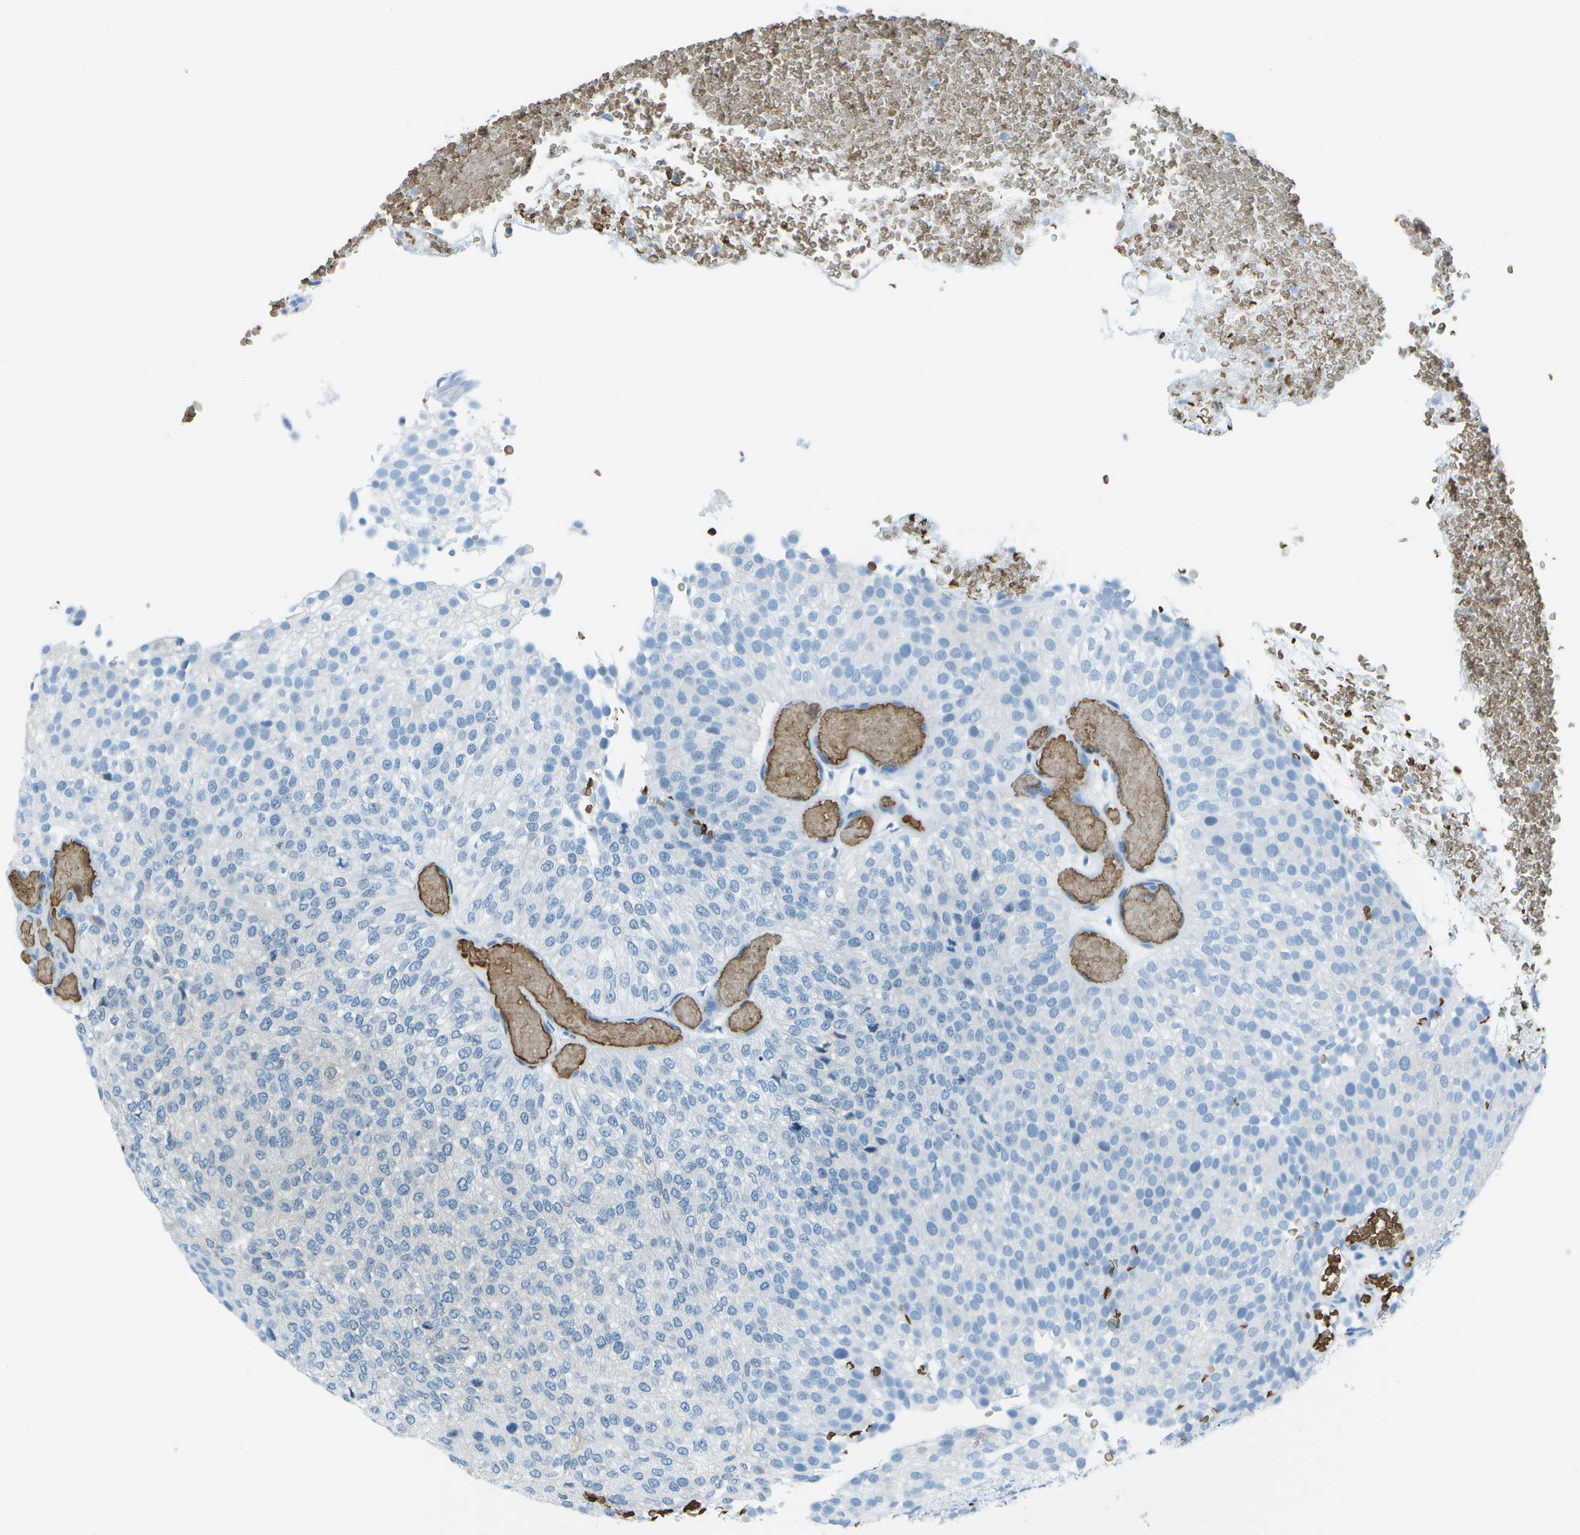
{"staining": {"intensity": "negative", "quantity": "none", "location": "none"}, "tissue": "urothelial cancer", "cell_type": "Tumor cells", "image_type": "cancer", "snomed": [{"axis": "morphology", "description": "Urothelial carcinoma, Low grade"}, {"axis": "topography", "description": "Urinary bladder"}], "caption": "The immunohistochemistry photomicrograph has no significant positivity in tumor cells of urothelial cancer tissue.", "gene": "ASL", "patient": {"sex": "male", "age": 78}}